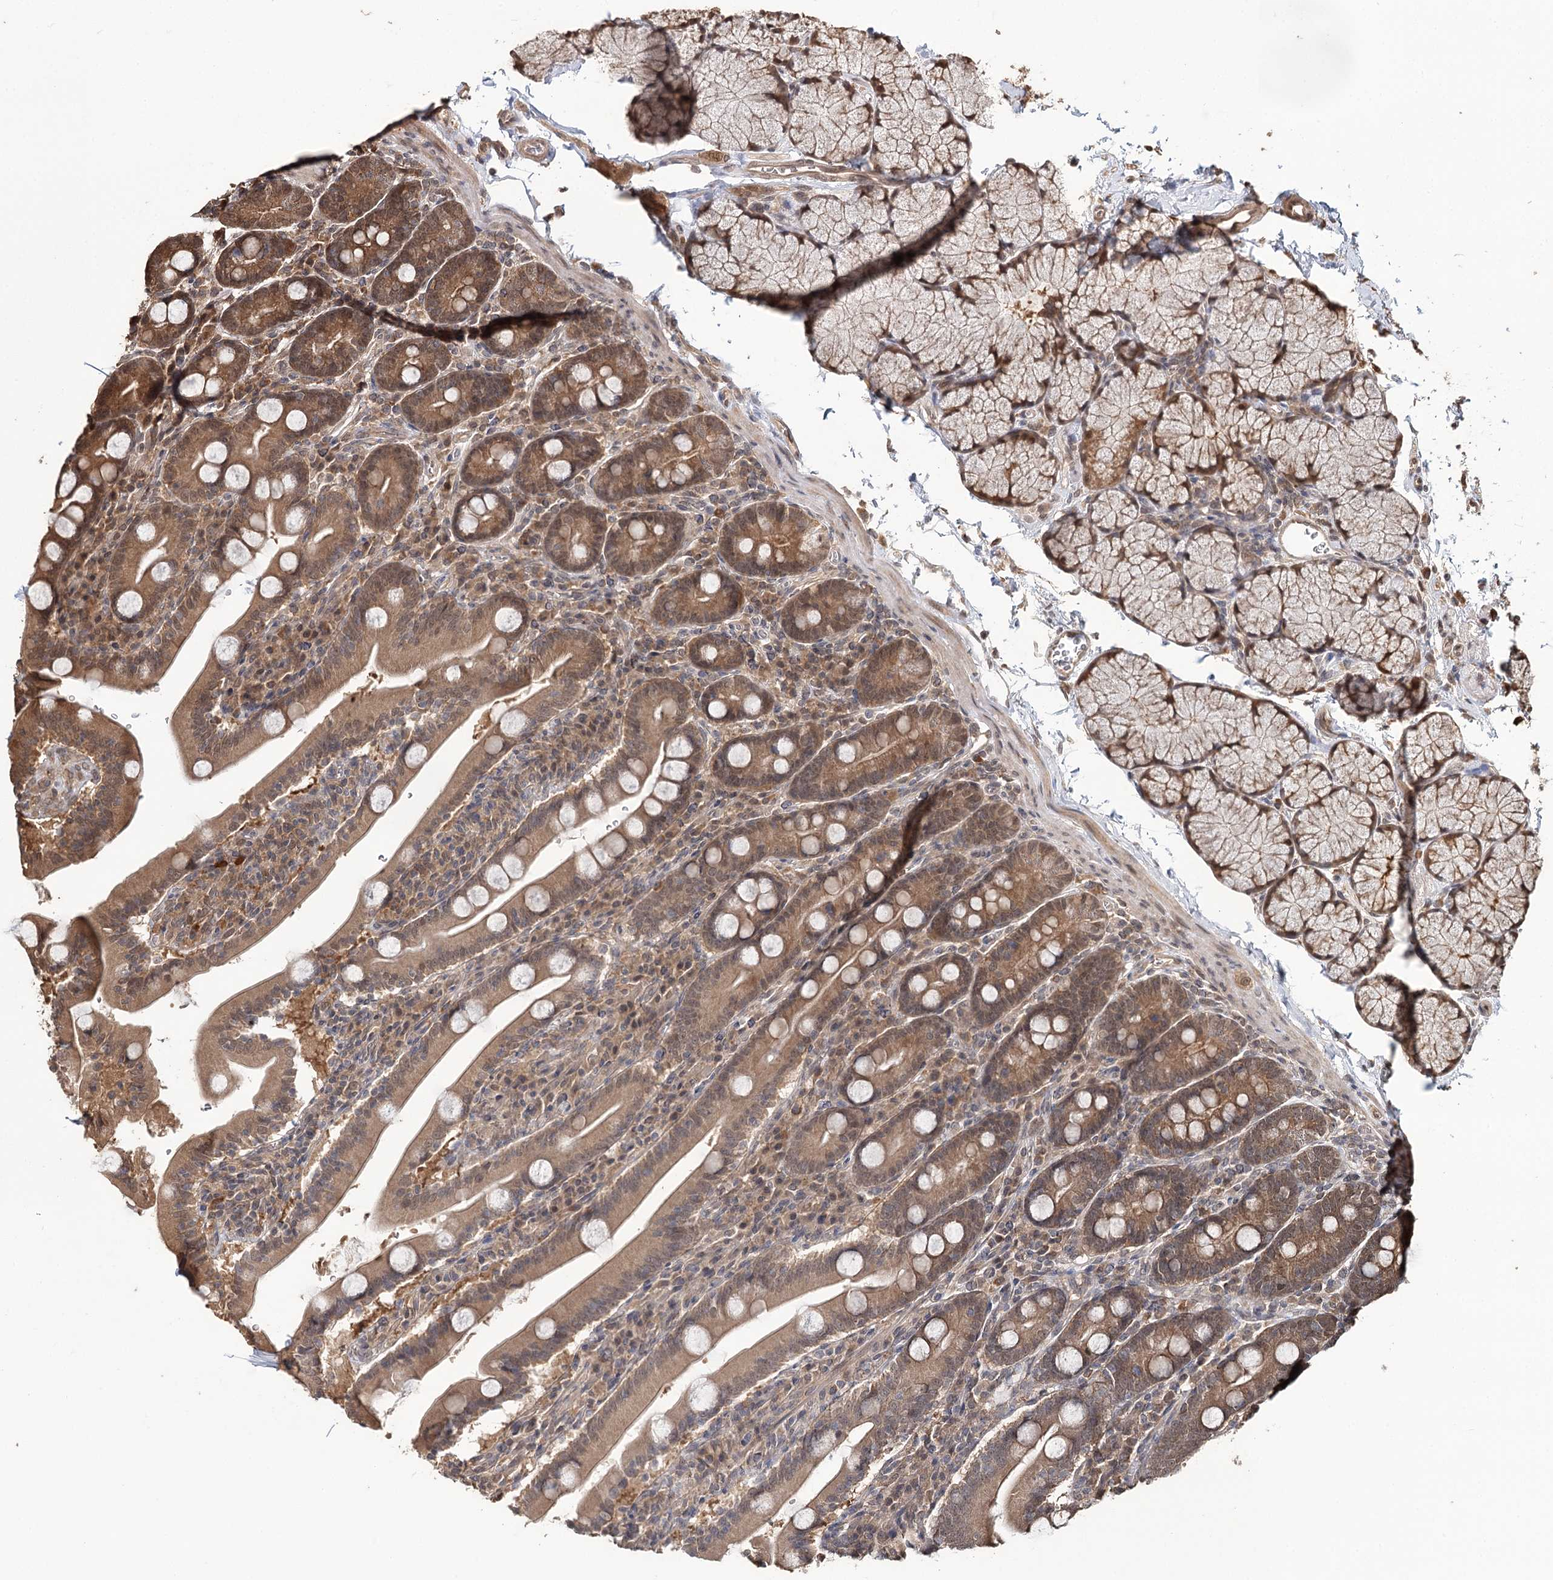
{"staining": {"intensity": "moderate", "quantity": ">75%", "location": "cytoplasmic/membranous"}, "tissue": "duodenum", "cell_type": "Glandular cells", "image_type": "normal", "snomed": [{"axis": "morphology", "description": "Normal tissue, NOS"}, {"axis": "topography", "description": "Duodenum"}], "caption": "Immunohistochemical staining of normal human duodenum exhibits moderate cytoplasmic/membranous protein positivity in approximately >75% of glandular cells.", "gene": "N6AMT1", "patient": {"sex": "male", "age": 35}}